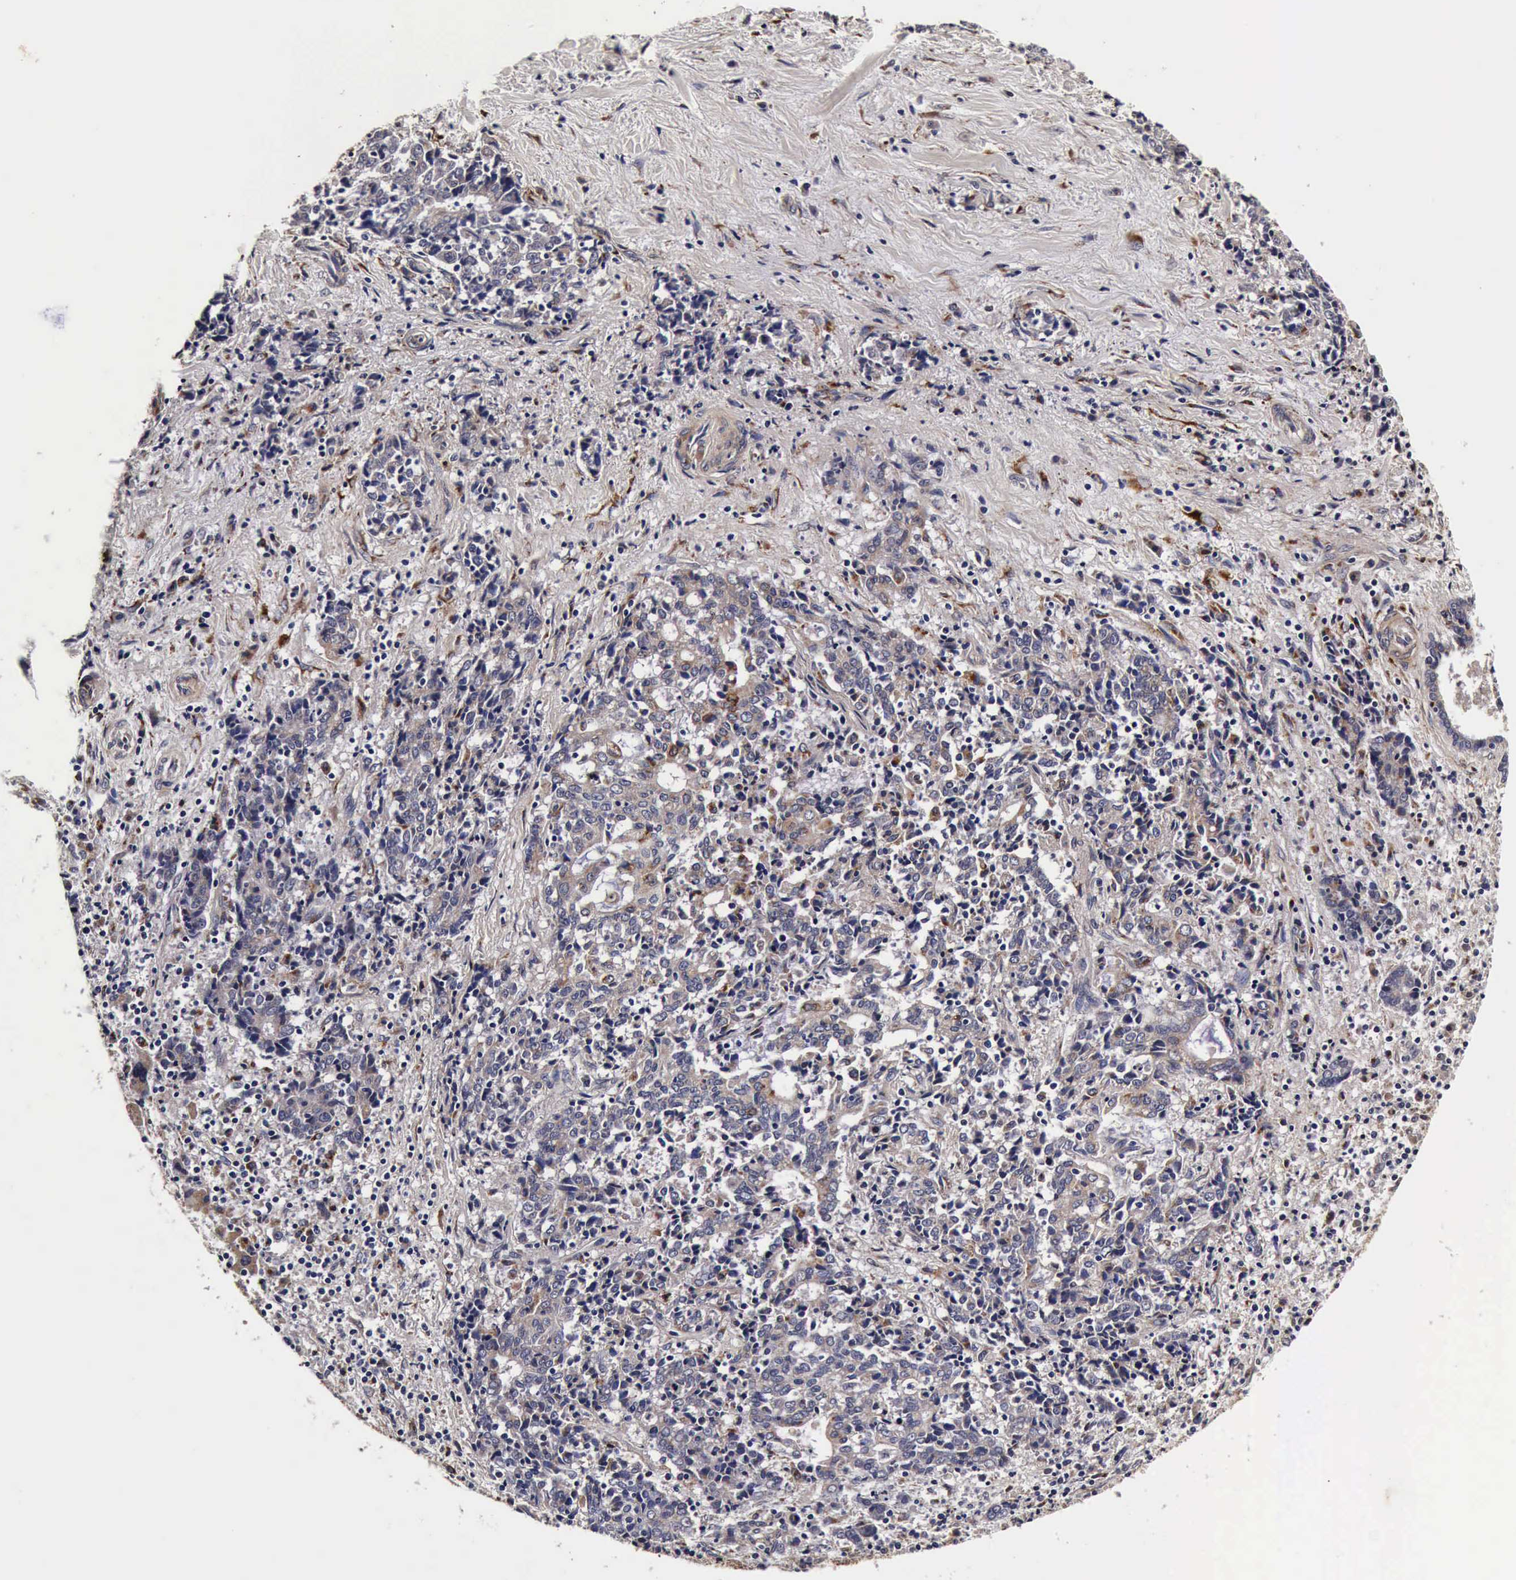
{"staining": {"intensity": "moderate", "quantity": "25%-75%", "location": "cytoplasmic/membranous"}, "tissue": "liver cancer", "cell_type": "Tumor cells", "image_type": "cancer", "snomed": [{"axis": "morphology", "description": "Cholangiocarcinoma"}, {"axis": "topography", "description": "Liver"}], "caption": "A brown stain highlights moderate cytoplasmic/membranous expression of a protein in human liver cancer (cholangiocarcinoma) tumor cells. The staining was performed using DAB, with brown indicating positive protein expression. Nuclei are stained blue with hematoxylin.", "gene": "CST3", "patient": {"sex": "male", "age": 57}}